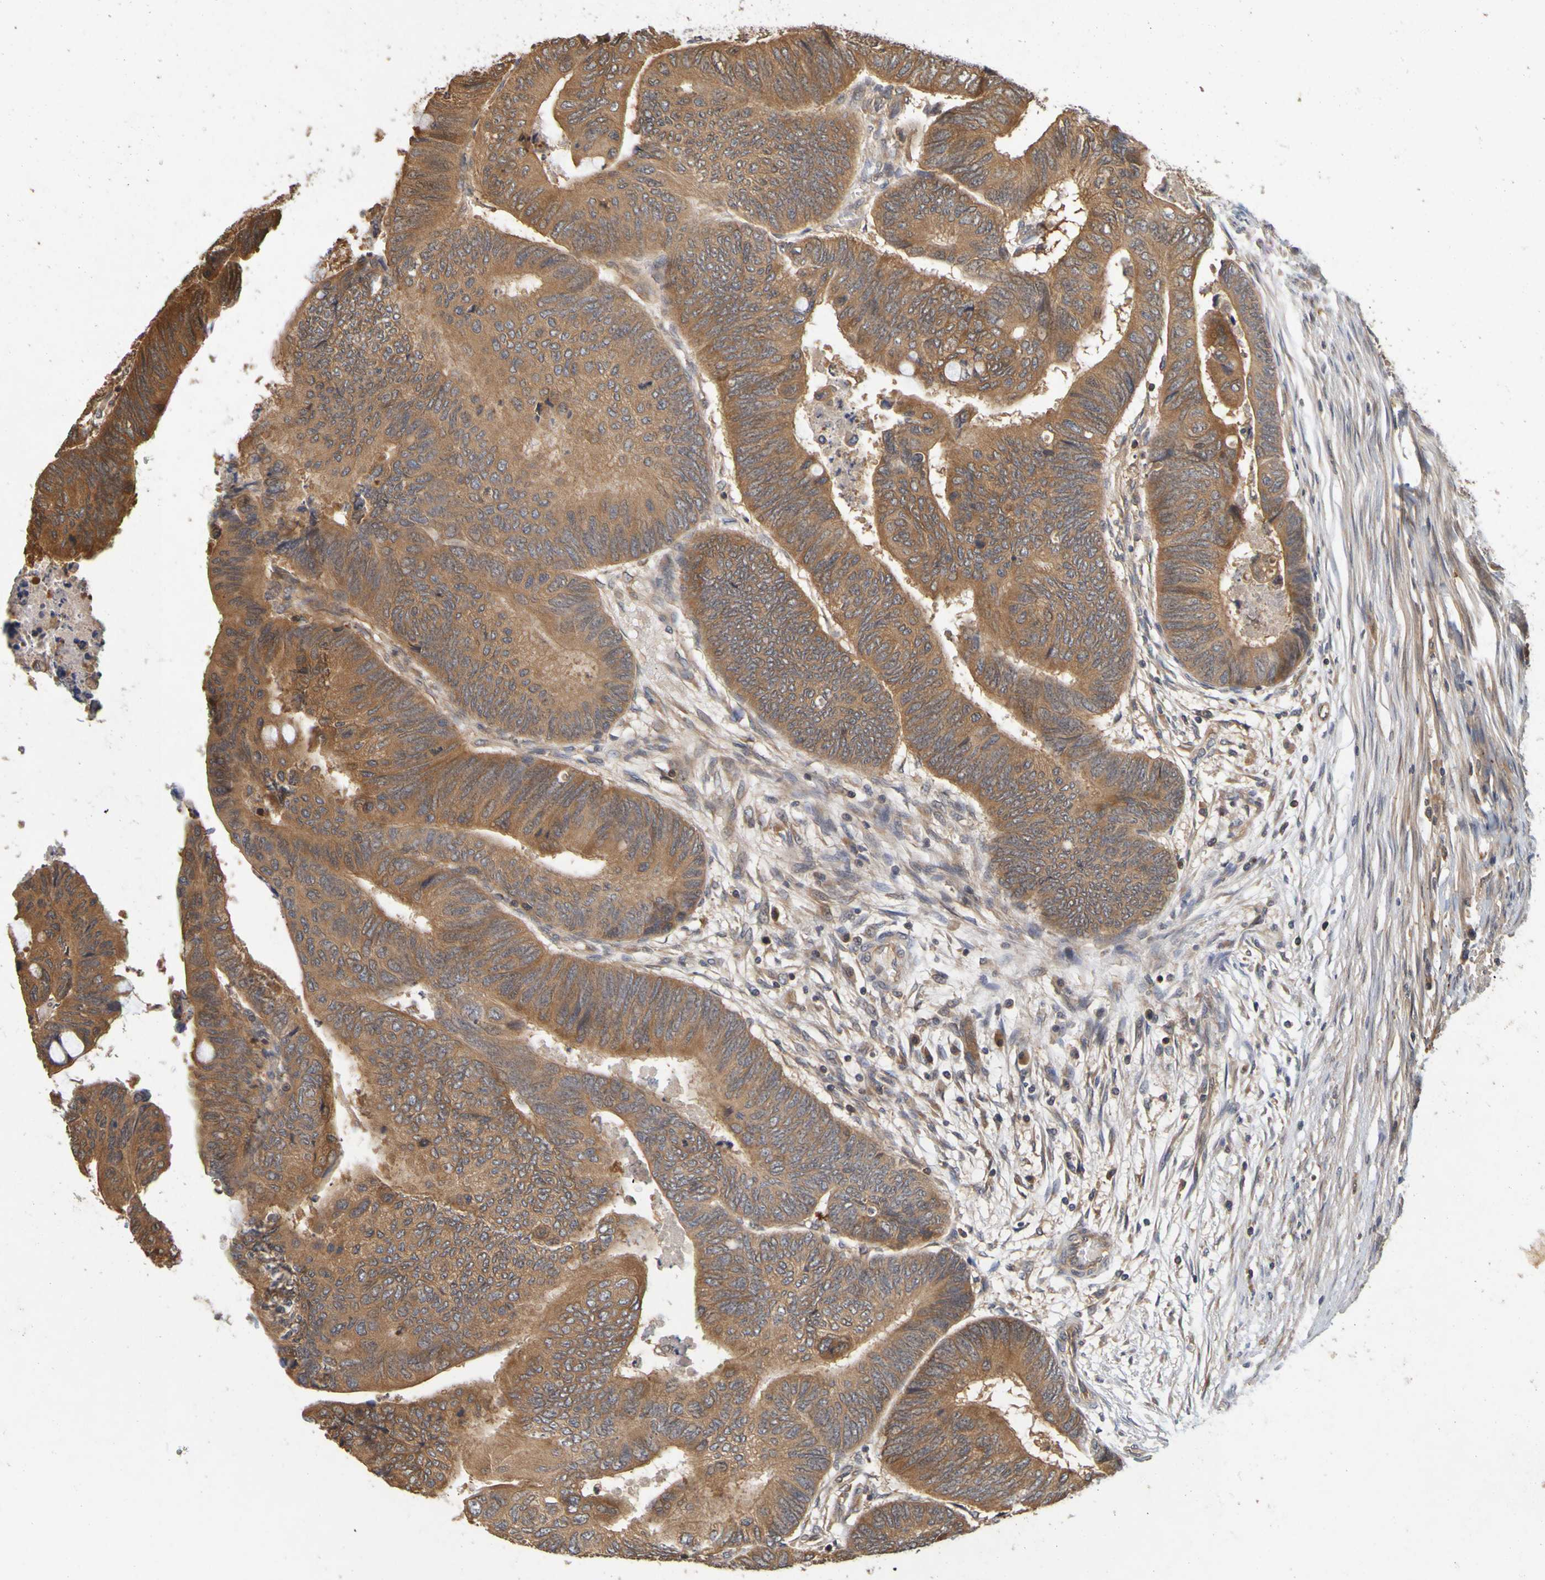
{"staining": {"intensity": "strong", "quantity": ">75%", "location": "cytoplasmic/membranous"}, "tissue": "colorectal cancer", "cell_type": "Tumor cells", "image_type": "cancer", "snomed": [{"axis": "morphology", "description": "Normal tissue, NOS"}, {"axis": "morphology", "description": "Adenocarcinoma, NOS"}, {"axis": "topography", "description": "Rectum"}, {"axis": "topography", "description": "Peripheral nerve tissue"}], "caption": "Colorectal cancer stained for a protein exhibits strong cytoplasmic/membranous positivity in tumor cells.", "gene": "OCRL", "patient": {"sex": "male", "age": 92}}